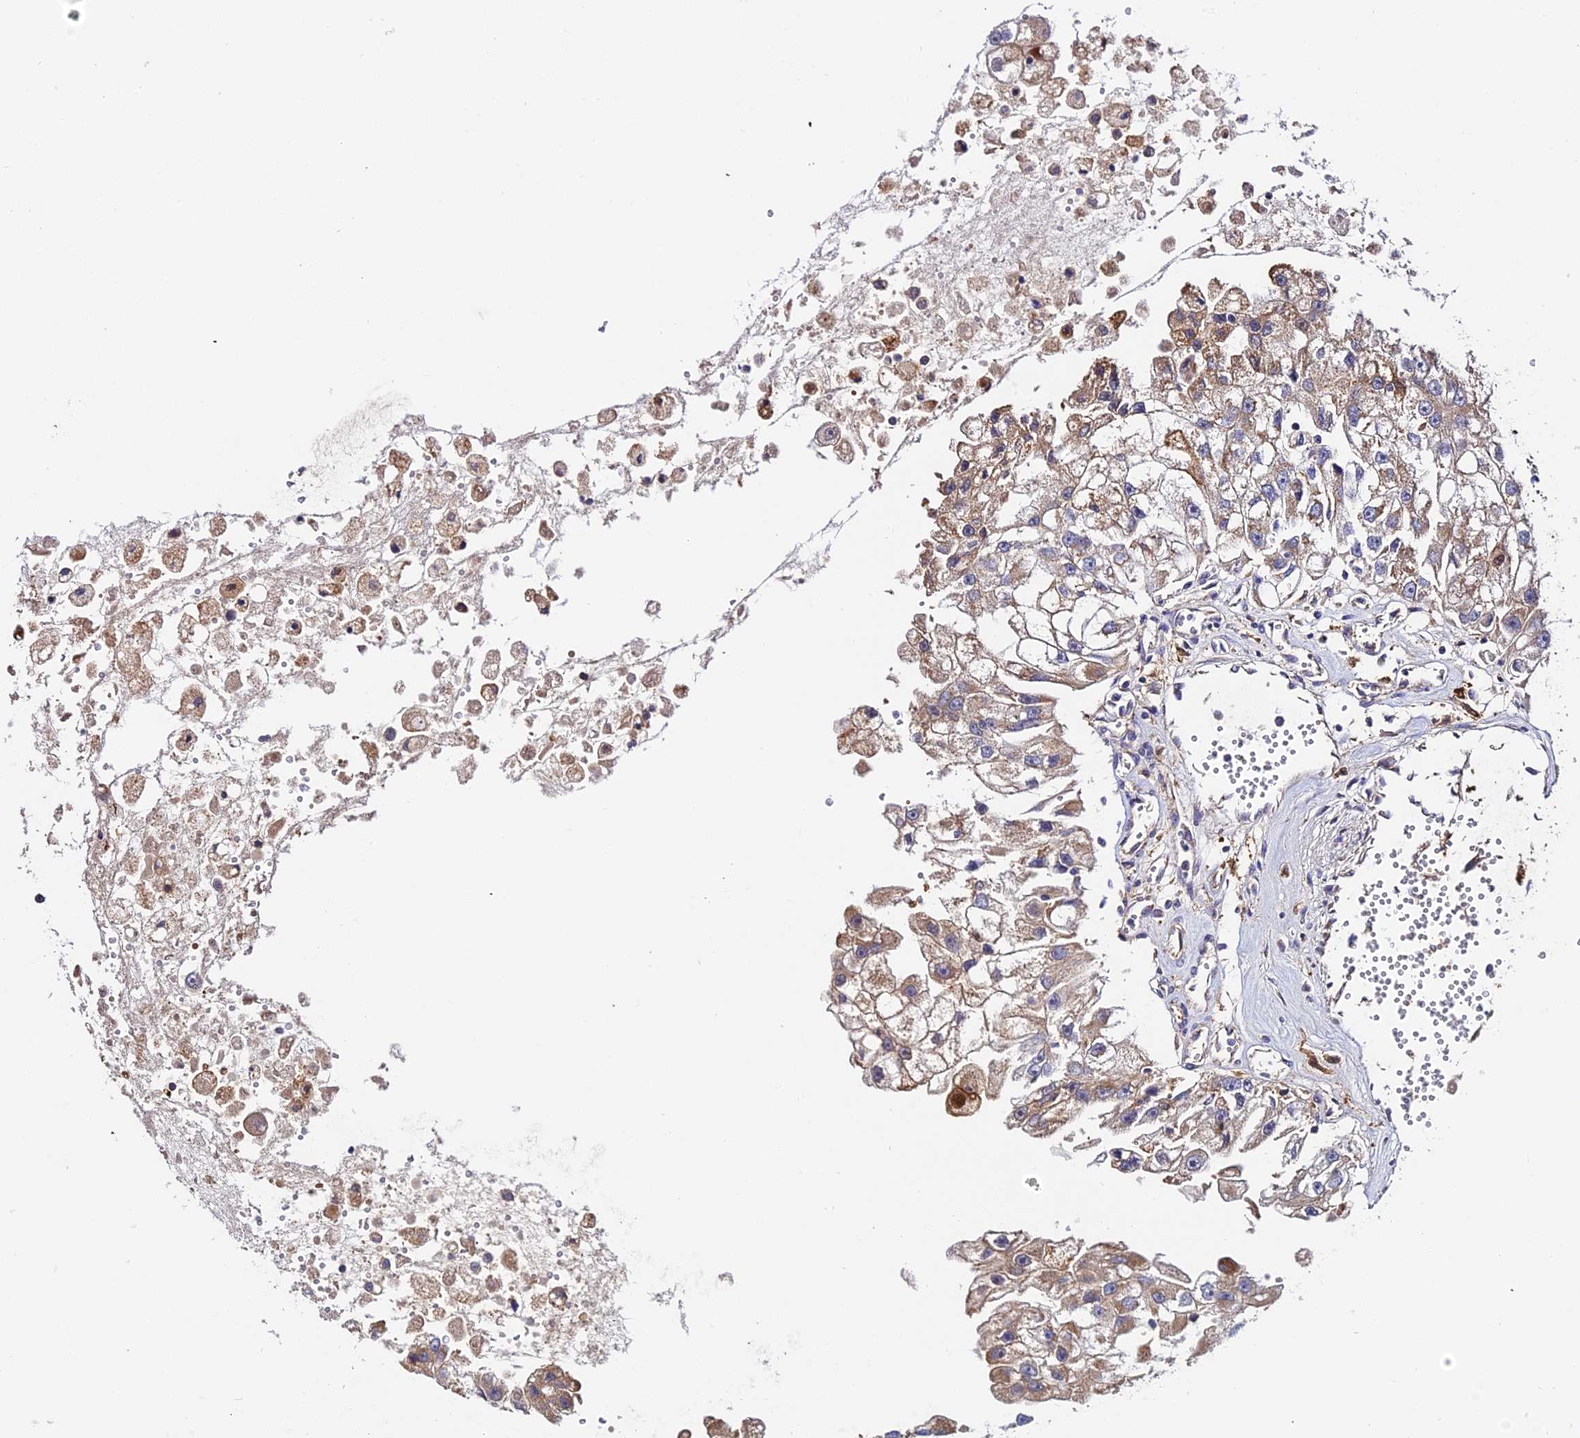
{"staining": {"intensity": "strong", "quantity": "25%-75%", "location": "cytoplasmic/membranous"}, "tissue": "renal cancer", "cell_type": "Tumor cells", "image_type": "cancer", "snomed": [{"axis": "morphology", "description": "Adenocarcinoma, NOS"}, {"axis": "topography", "description": "Kidney"}], "caption": "An immunohistochemistry micrograph of neoplastic tissue is shown. Protein staining in brown shows strong cytoplasmic/membranous positivity in renal cancer (adenocarcinoma) within tumor cells.", "gene": "ZBED8", "patient": {"sex": "male", "age": 63}}